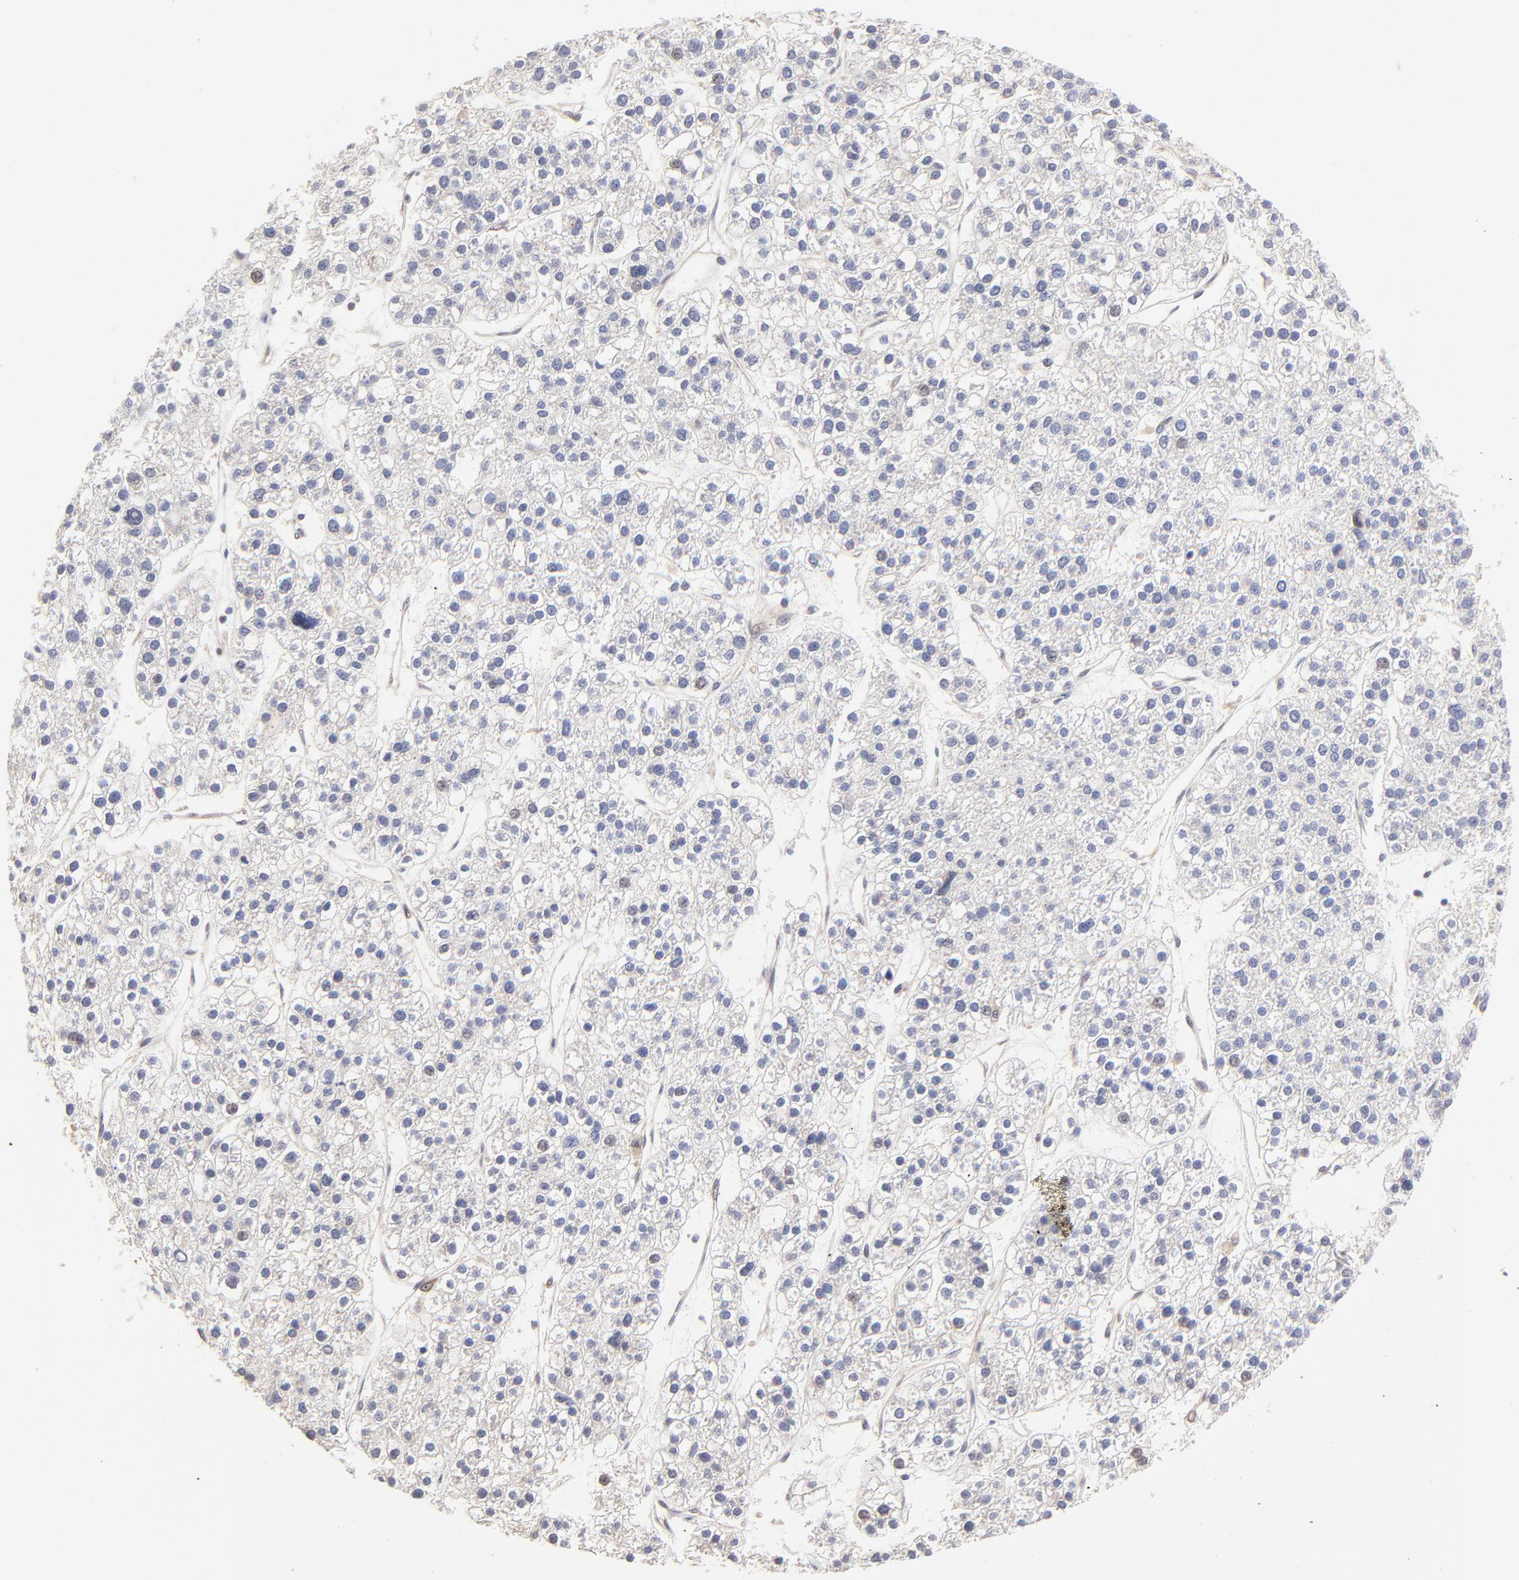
{"staining": {"intensity": "negative", "quantity": "none", "location": "none"}, "tissue": "liver cancer", "cell_type": "Tumor cells", "image_type": "cancer", "snomed": [{"axis": "morphology", "description": "Carcinoma, Hepatocellular, NOS"}, {"axis": "topography", "description": "Liver"}], "caption": "The immunohistochemistry (IHC) histopathology image has no significant expression in tumor cells of hepatocellular carcinoma (liver) tissue. (Immunohistochemistry, brightfield microscopy, high magnification).", "gene": "GART", "patient": {"sex": "female", "age": 85}}